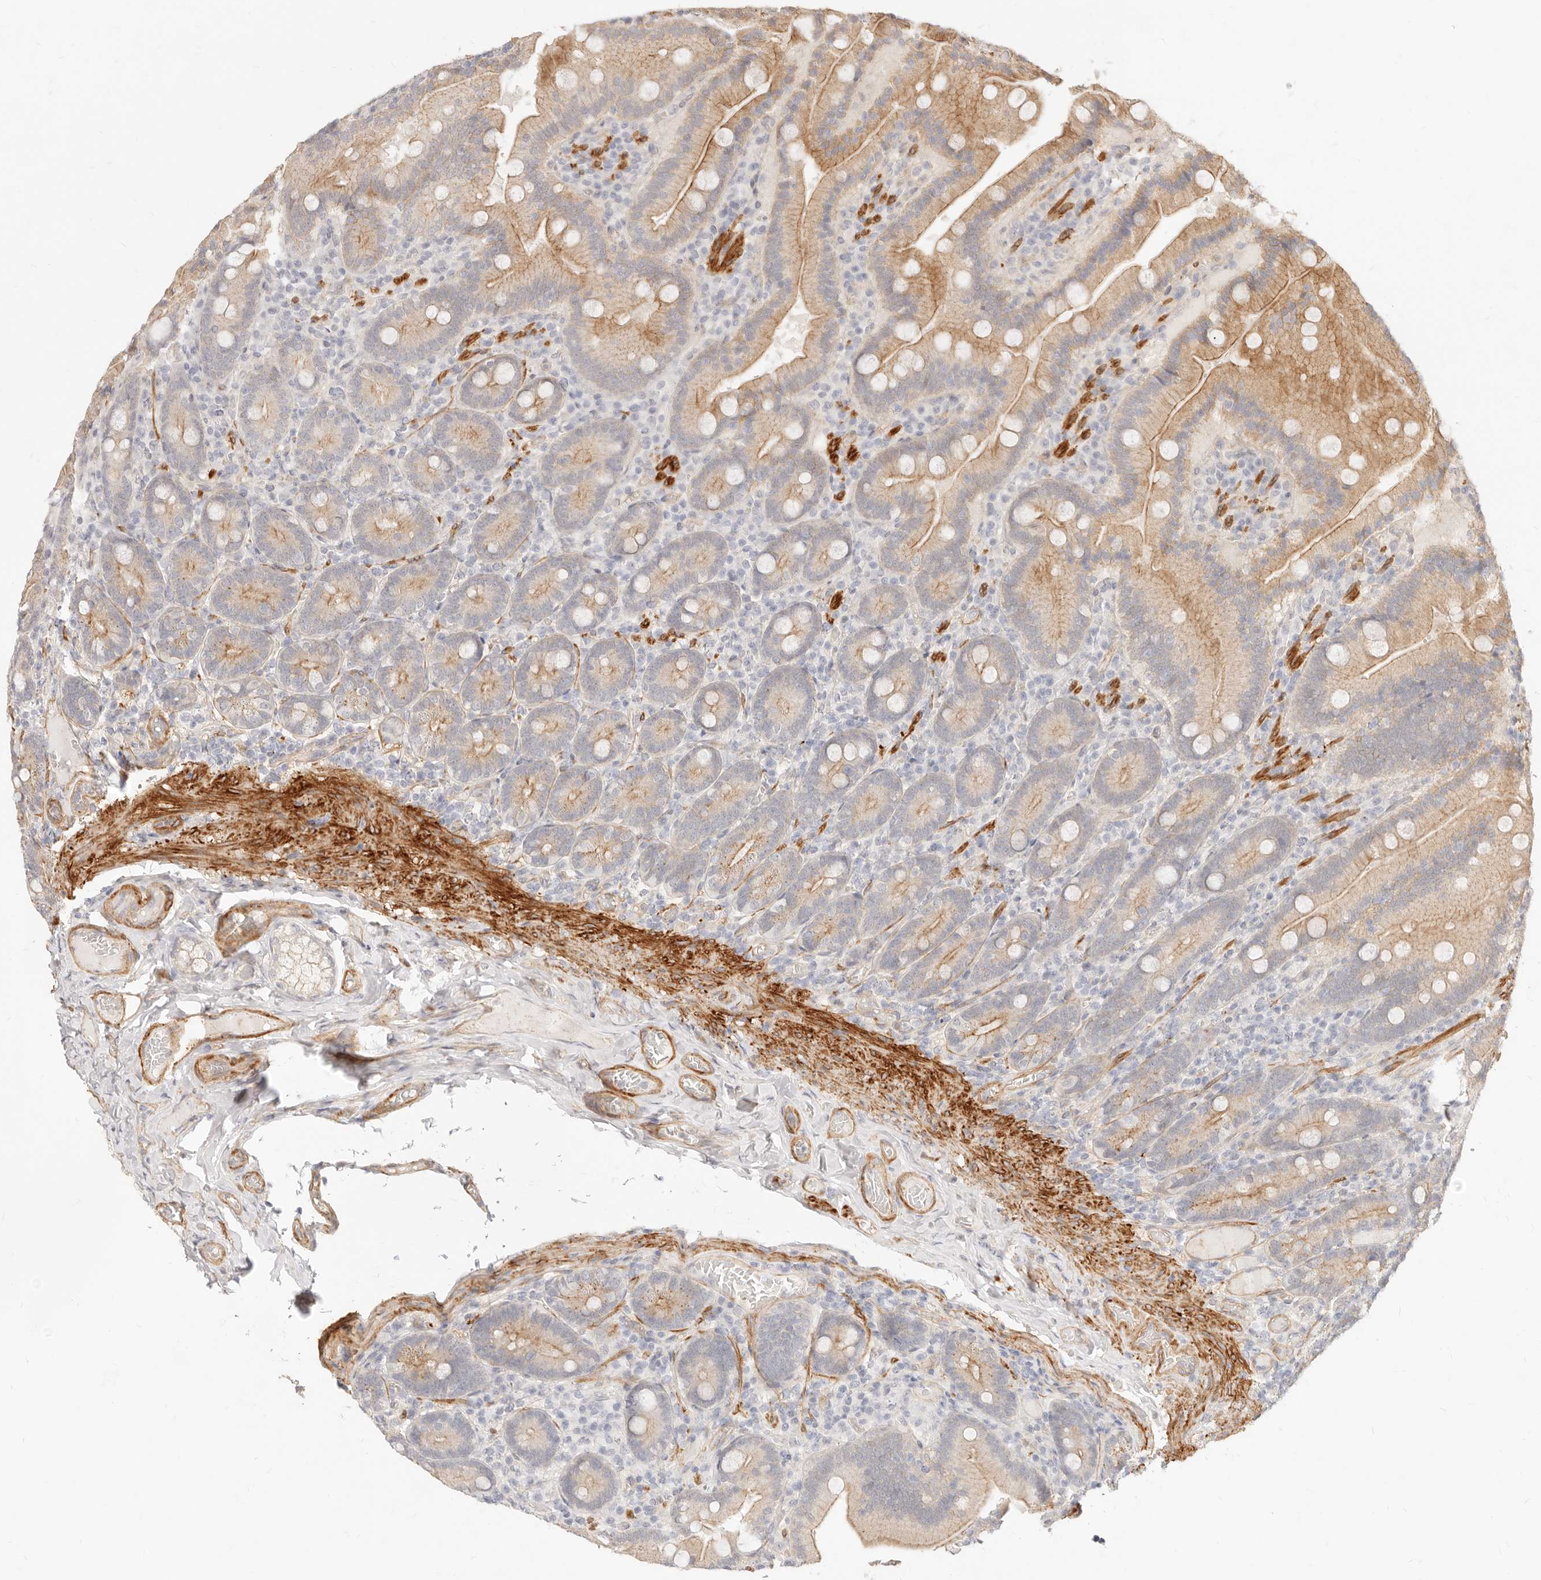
{"staining": {"intensity": "moderate", "quantity": ">75%", "location": "cytoplasmic/membranous"}, "tissue": "duodenum", "cell_type": "Glandular cells", "image_type": "normal", "snomed": [{"axis": "morphology", "description": "Normal tissue, NOS"}, {"axis": "topography", "description": "Duodenum"}], "caption": "Immunohistochemical staining of unremarkable duodenum reveals medium levels of moderate cytoplasmic/membranous expression in approximately >75% of glandular cells.", "gene": "UBXN10", "patient": {"sex": "female", "age": 62}}